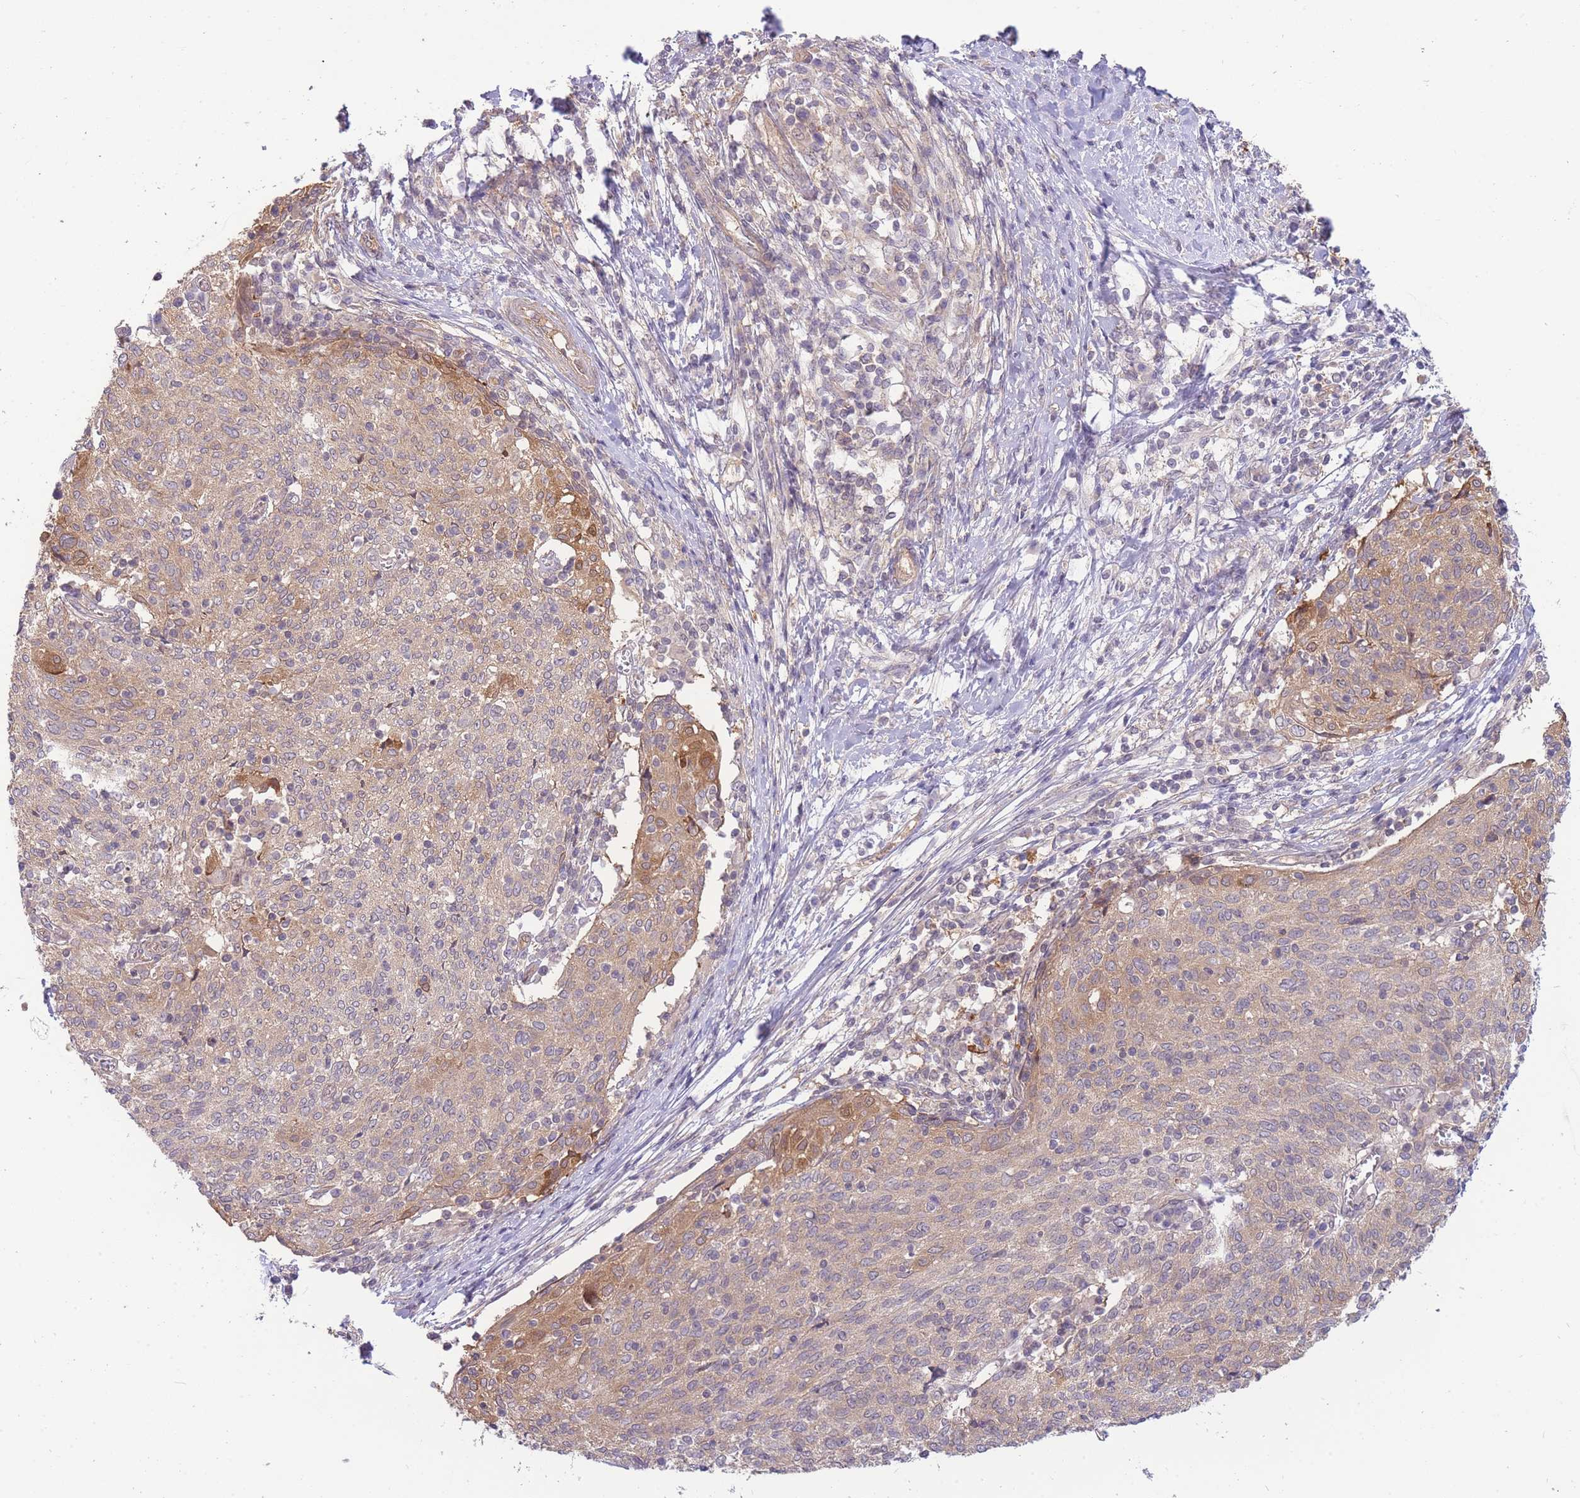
{"staining": {"intensity": "moderate", "quantity": "25%-75%", "location": "cytoplasmic/membranous"}, "tissue": "cervical cancer", "cell_type": "Tumor cells", "image_type": "cancer", "snomed": [{"axis": "morphology", "description": "Squamous cell carcinoma, NOS"}, {"axis": "topography", "description": "Cervix"}], "caption": "Immunohistochemistry (IHC) (DAB (3,3'-diaminobenzidine)) staining of human cervical cancer (squamous cell carcinoma) shows moderate cytoplasmic/membranous protein expression in about 25%-75% of tumor cells.", "gene": "SMC6", "patient": {"sex": "female", "age": 52}}